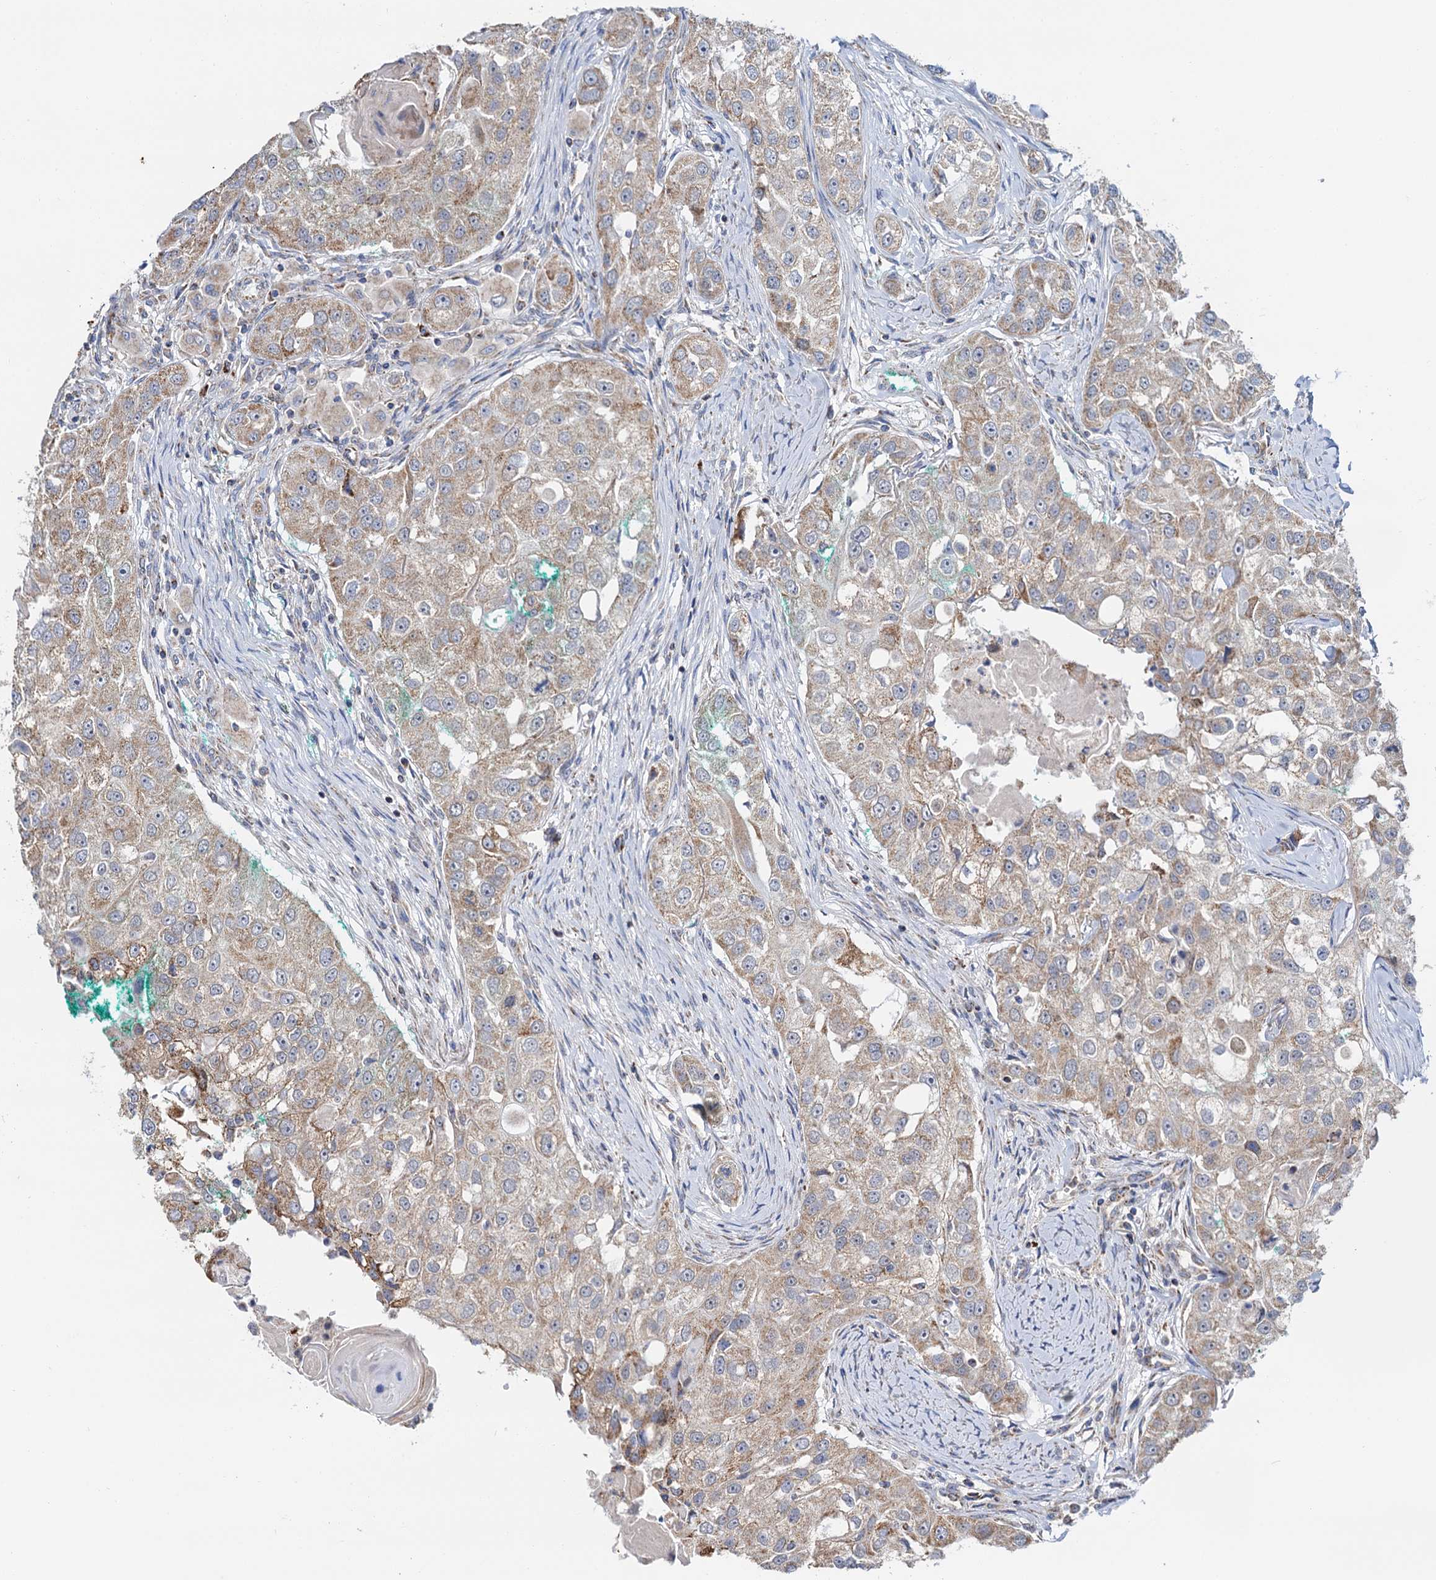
{"staining": {"intensity": "moderate", "quantity": ">75%", "location": "cytoplasmic/membranous"}, "tissue": "head and neck cancer", "cell_type": "Tumor cells", "image_type": "cancer", "snomed": [{"axis": "morphology", "description": "Normal tissue, NOS"}, {"axis": "morphology", "description": "Squamous cell carcinoma, NOS"}, {"axis": "topography", "description": "Skeletal muscle"}, {"axis": "topography", "description": "Head-Neck"}], "caption": "The photomicrograph exhibits staining of head and neck cancer (squamous cell carcinoma), revealing moderate cytoplasmic/membranous protein expression (brown color) within tumor cells. Nuclei are stained in blue.", "gene": "C2CD3", "patient": {"sex": "male", "age": 51}}